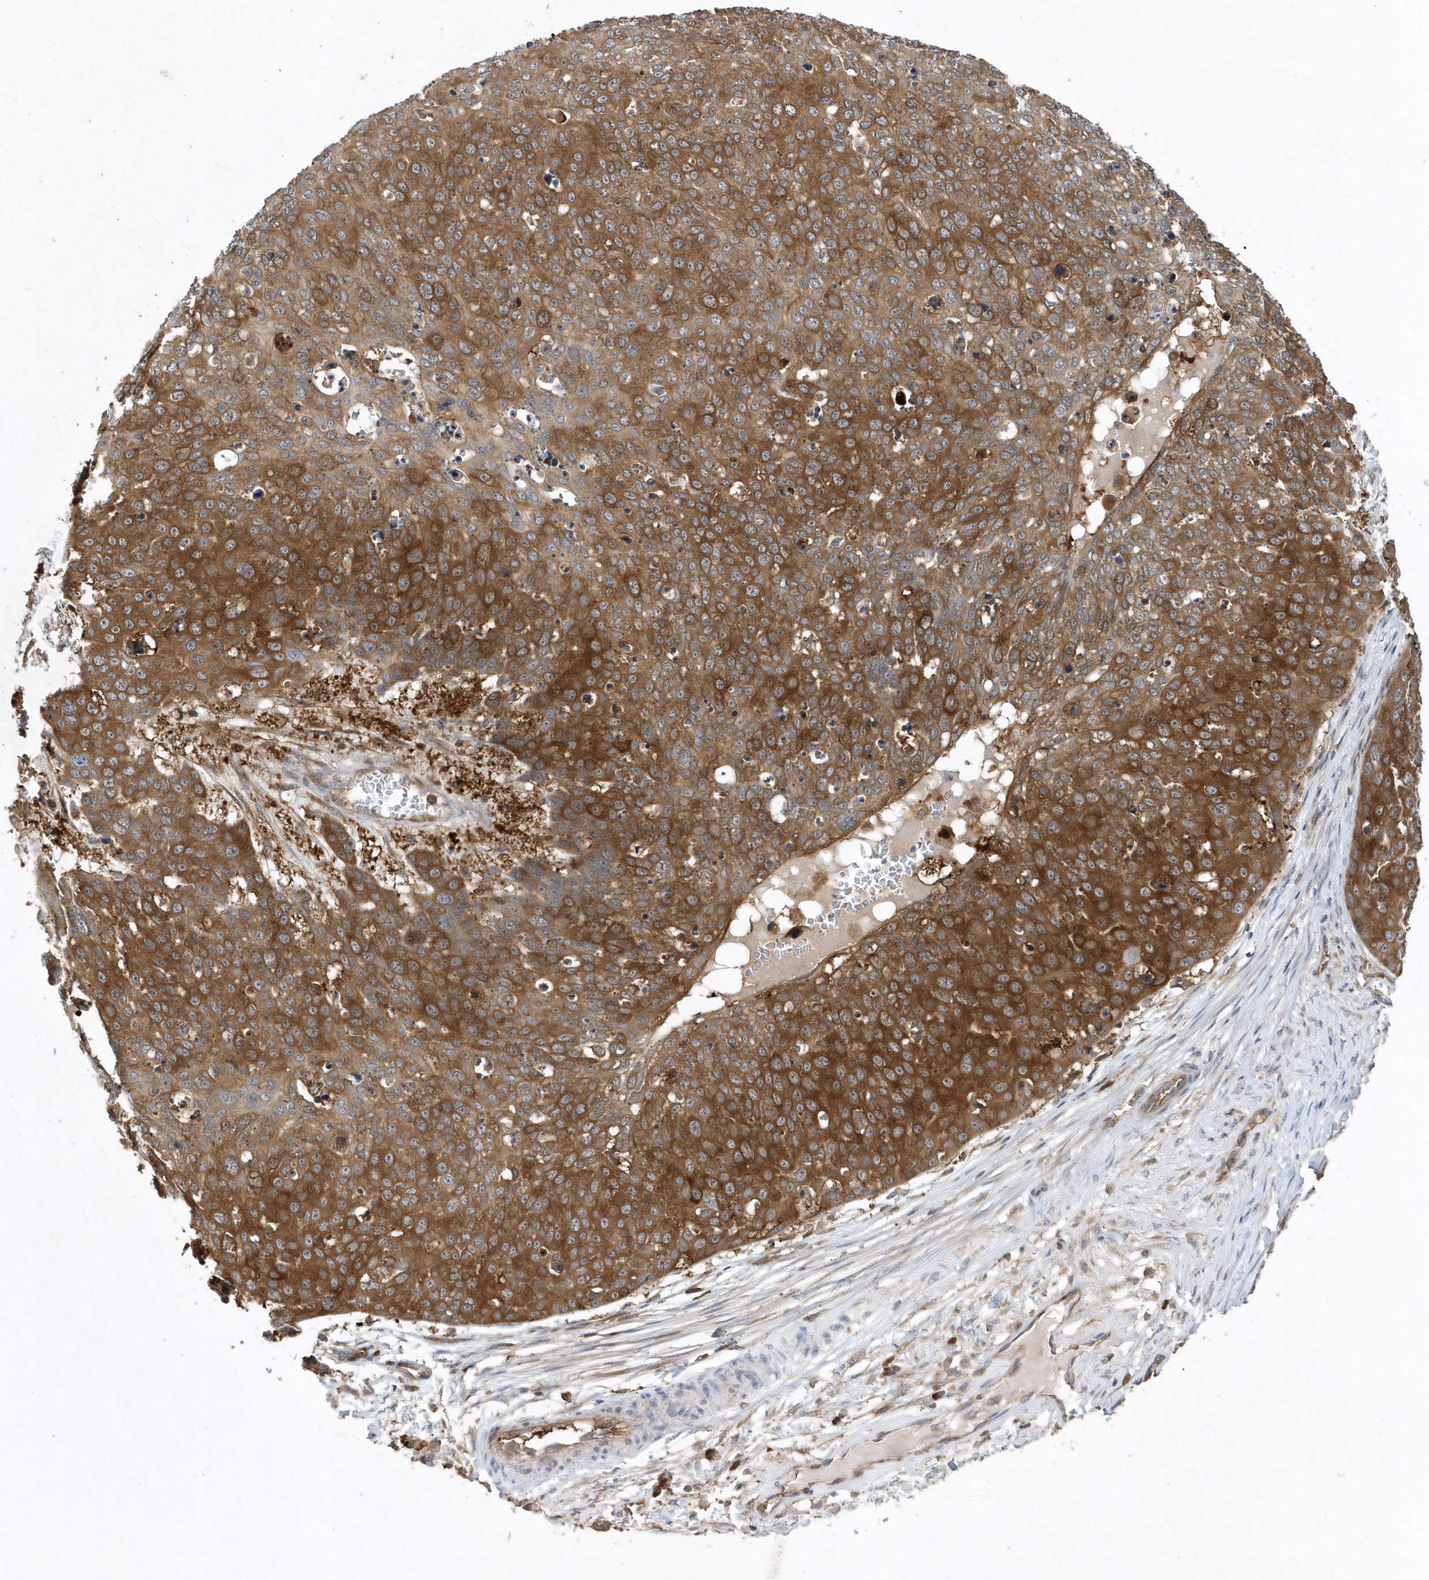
{"staining": {"intensity": "moderate", "quantity": ">75%", "location": "cytoplasmic/membranous"}, "tissue": "skin cancer", "cell_type": "Tumor cells", "image_type": "cancer", "snomed": [{"axis": "morphology", "description": "Squamous cell carcinoma, NOS"}, {"axis": "topography", "description": "Skin"}], "caption": "Moderate cytoplasmic/membranous staining for a protein is present in approximately >75% of tumor cells of skin squamous cell carcinoma using immunohistochemistry (IHC).", "gene": "PAICS", "patient": {"sex": "male", "age": 71}}